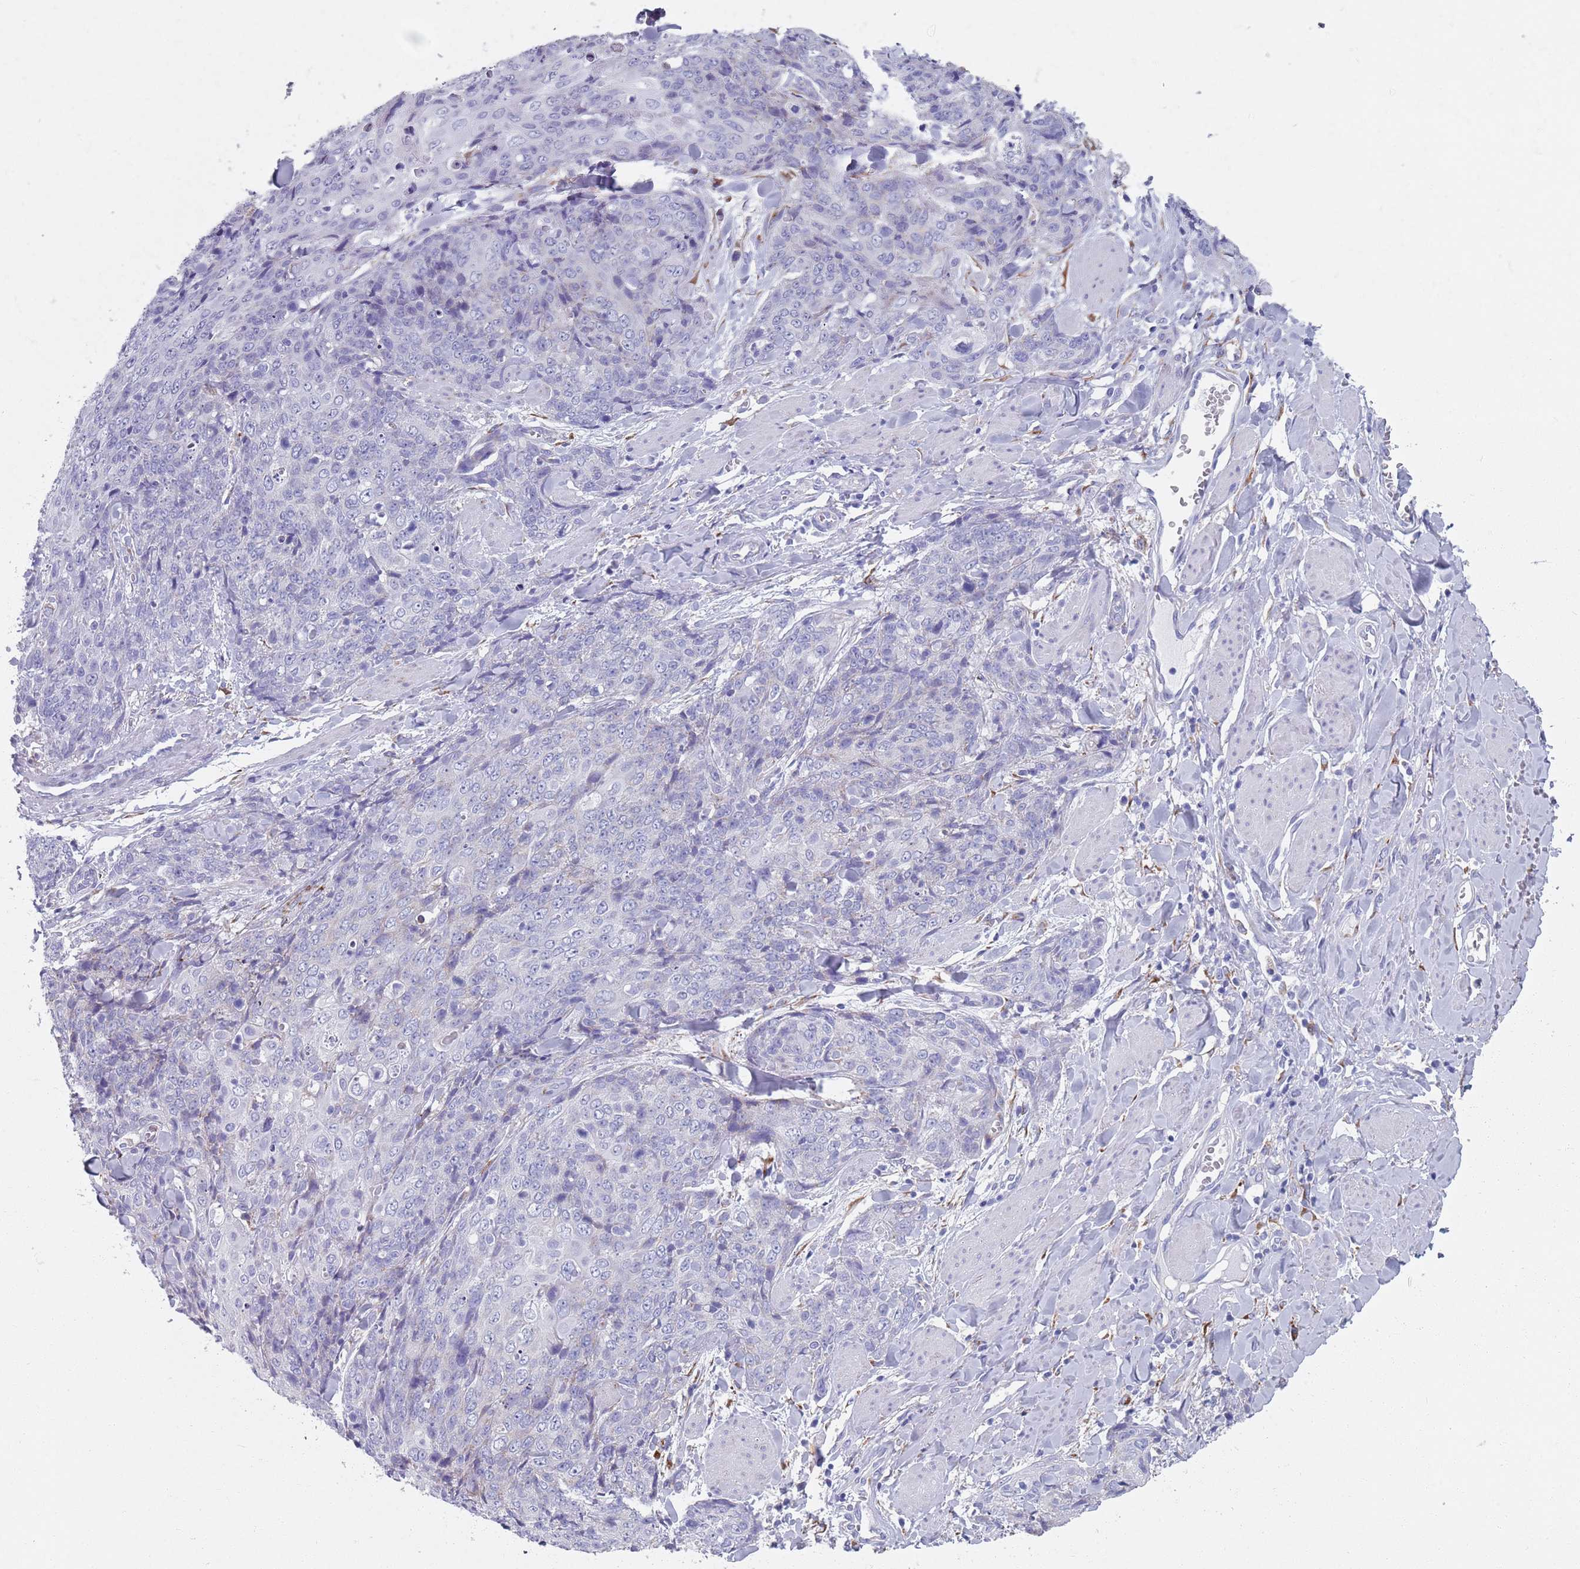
{"staining": {"intensity": "negative", "quantity": "none", "location": "none"}, "tissue": "skin cancer", "cell_type": "Tumor cells", "image_type": "cancer", "snomed": [{"axis": "morphology", "description": "Squamous cell carcinoma, NOS"}, {"axis": "topography", "description": "Skin"}, {"axis": "topography", "description": "Vulva"}], "caption": "Immunohistochemistry (IHC) of skin cancer (squamous cell carcinoma) exhibits no staining in tumor cells.", "gene": "PLOD1", "patient": {"sex": "female", "age": 85}}